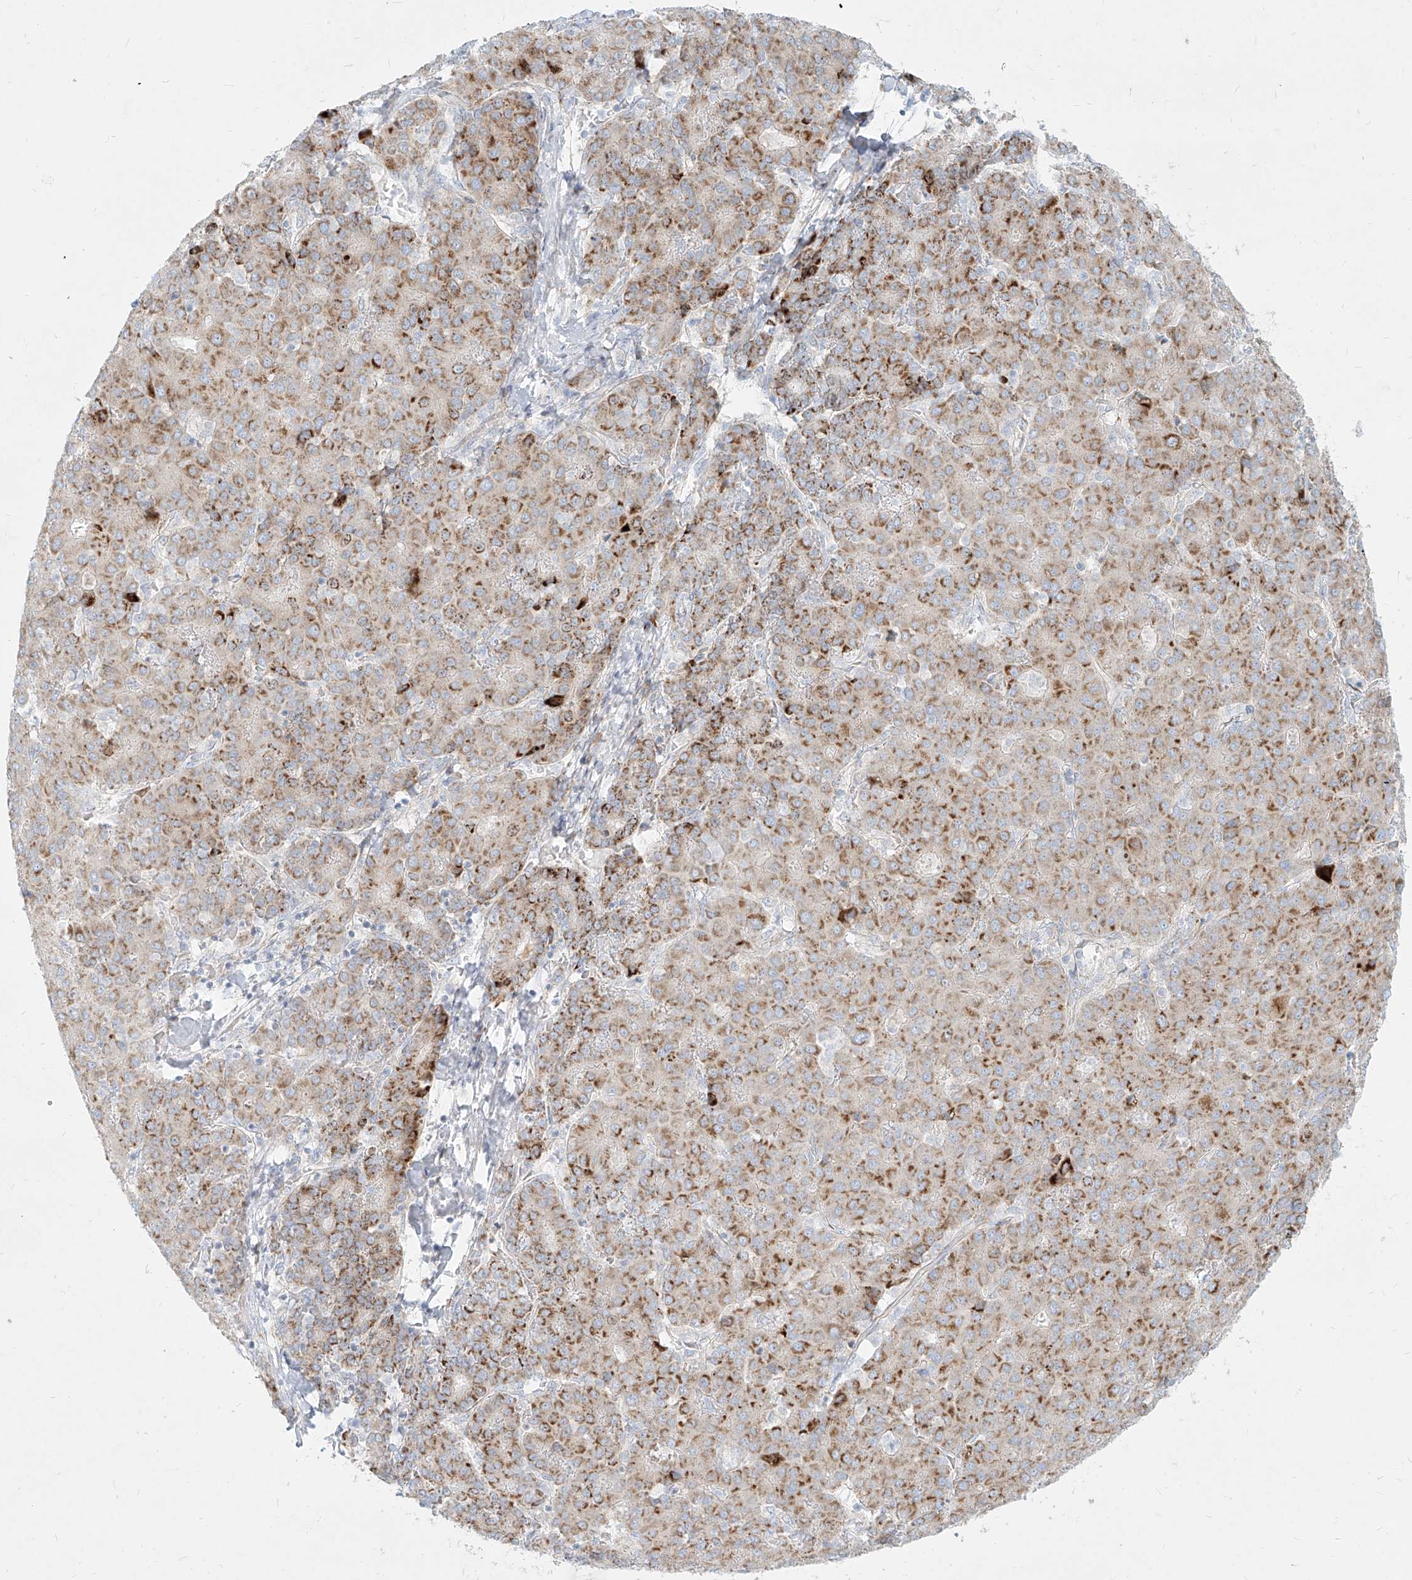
{"staining": {"intensity": "moderate", "quantity": ">75%", "location": "cytoplasmic/membranous"}, "tissue": "liver cancer", "cell_type": "Tumor cells", "image_type": "cancer", "snomed": [{"axis": "morphology", "description": "Carcinoma, Hepatocellular, NOS"}, {"axis": "topography", "description": "Liver"}], "caption": "This histopathology image reveals immunohistochemistry (IHC) staining of hepatocellular carcinoma (liver), with medium moderate cytoplasmic/membranous expression in approximately >75% of tumor cells.", "gene": "MTX2", "patient": {"sex": "male", "age": 65}}